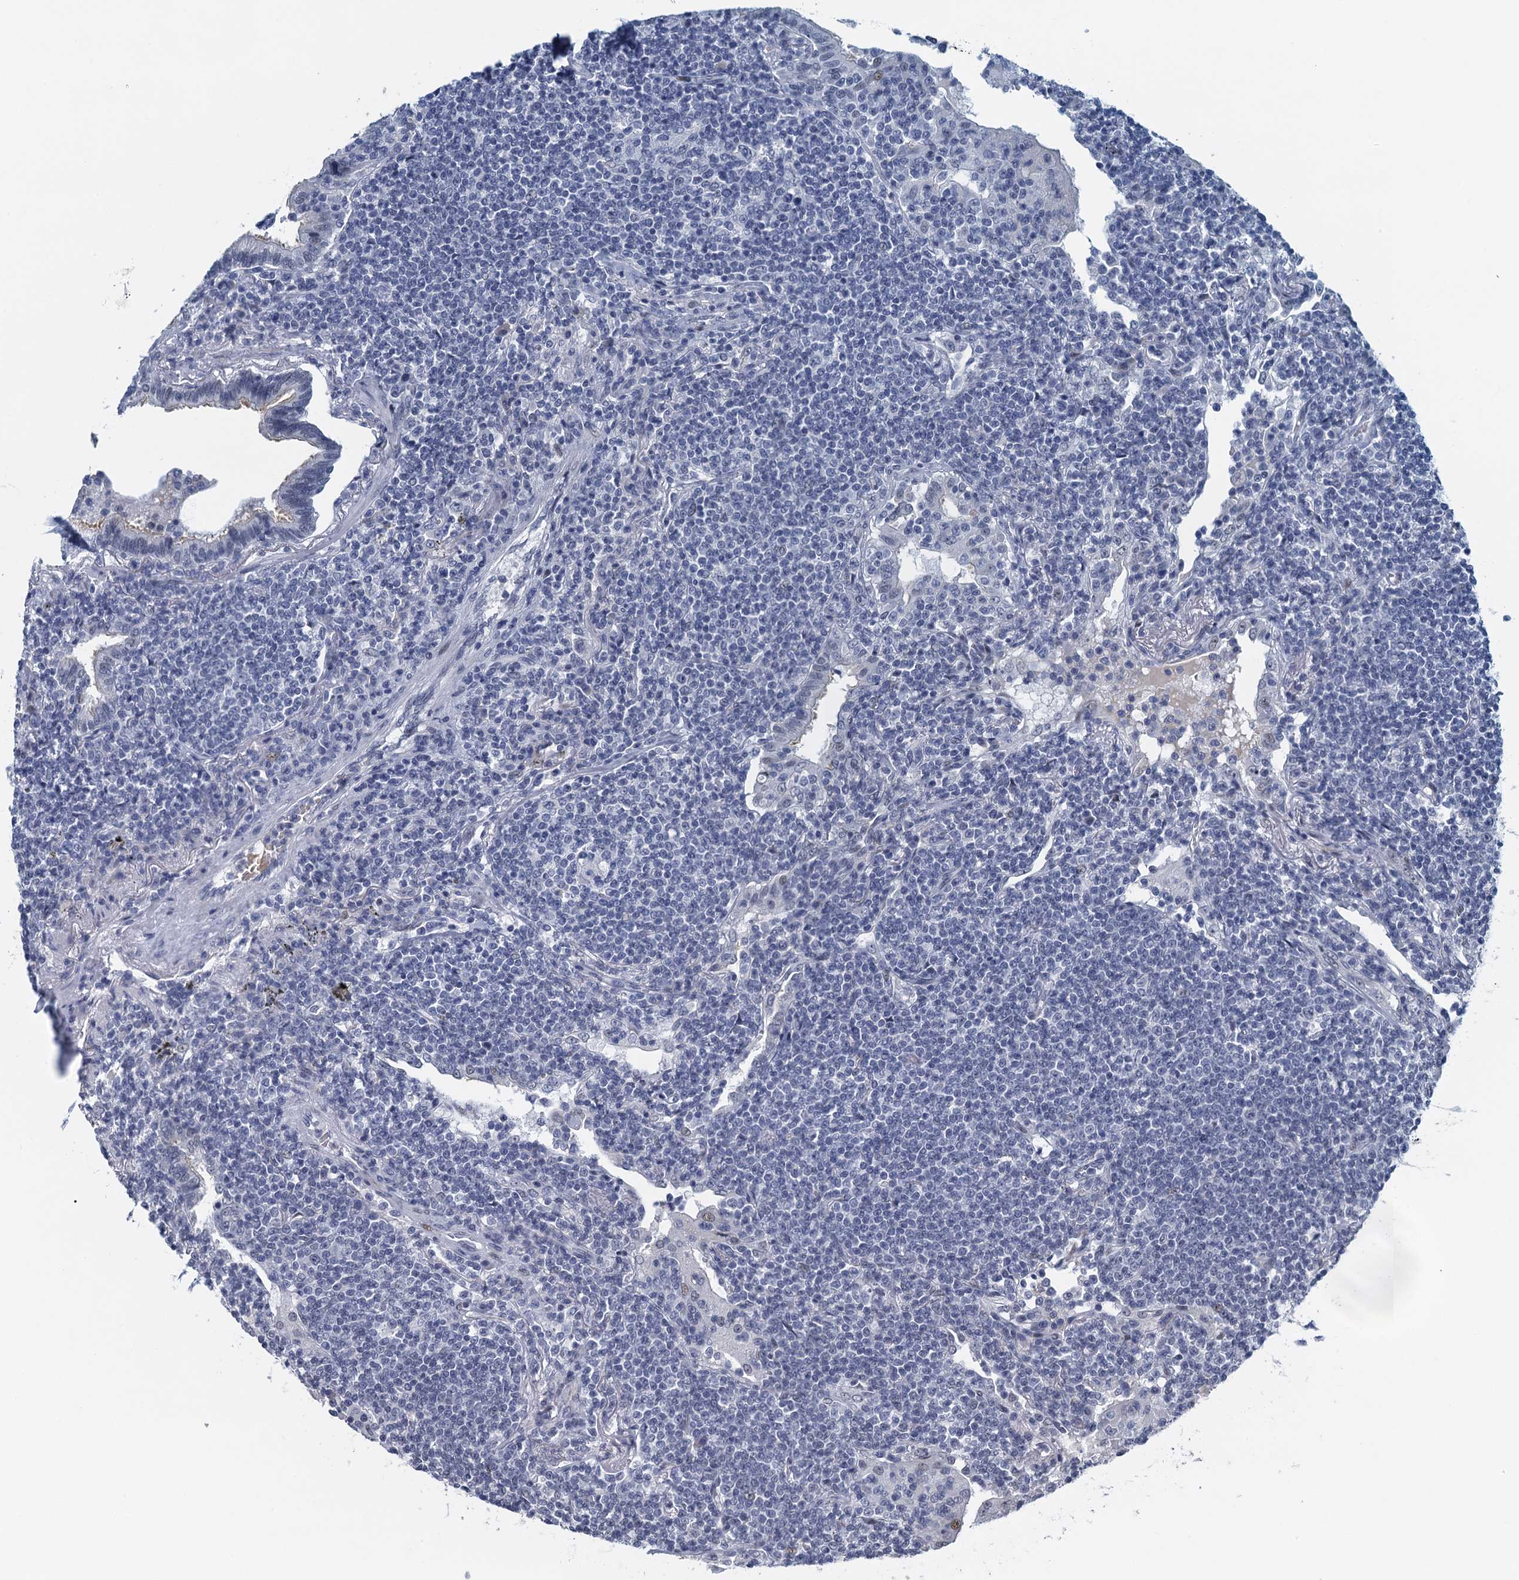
{"staining": {"intensity": "negative", "quantity": "none", "location": "none"}, "tissue": "lymphoma", "cell_type": "Tumor cells", "image_type": "cancer", "snomed": [{"axis": "morphology", "description": "Malignant lymphoma, non-Hodgkin's type, Low grade"}, {"axis": "topography", "description": "Lung"}], "caption": "Protein analysis of low-grade malignant lymphoma, non-Hodgkin's type exhibits no significant positivity in tumor cells. (Brightfield microscopy of DAB IHC at high magnification).", "gene": "TTLL9", "patient": {"sex": "female", "age": 71}}